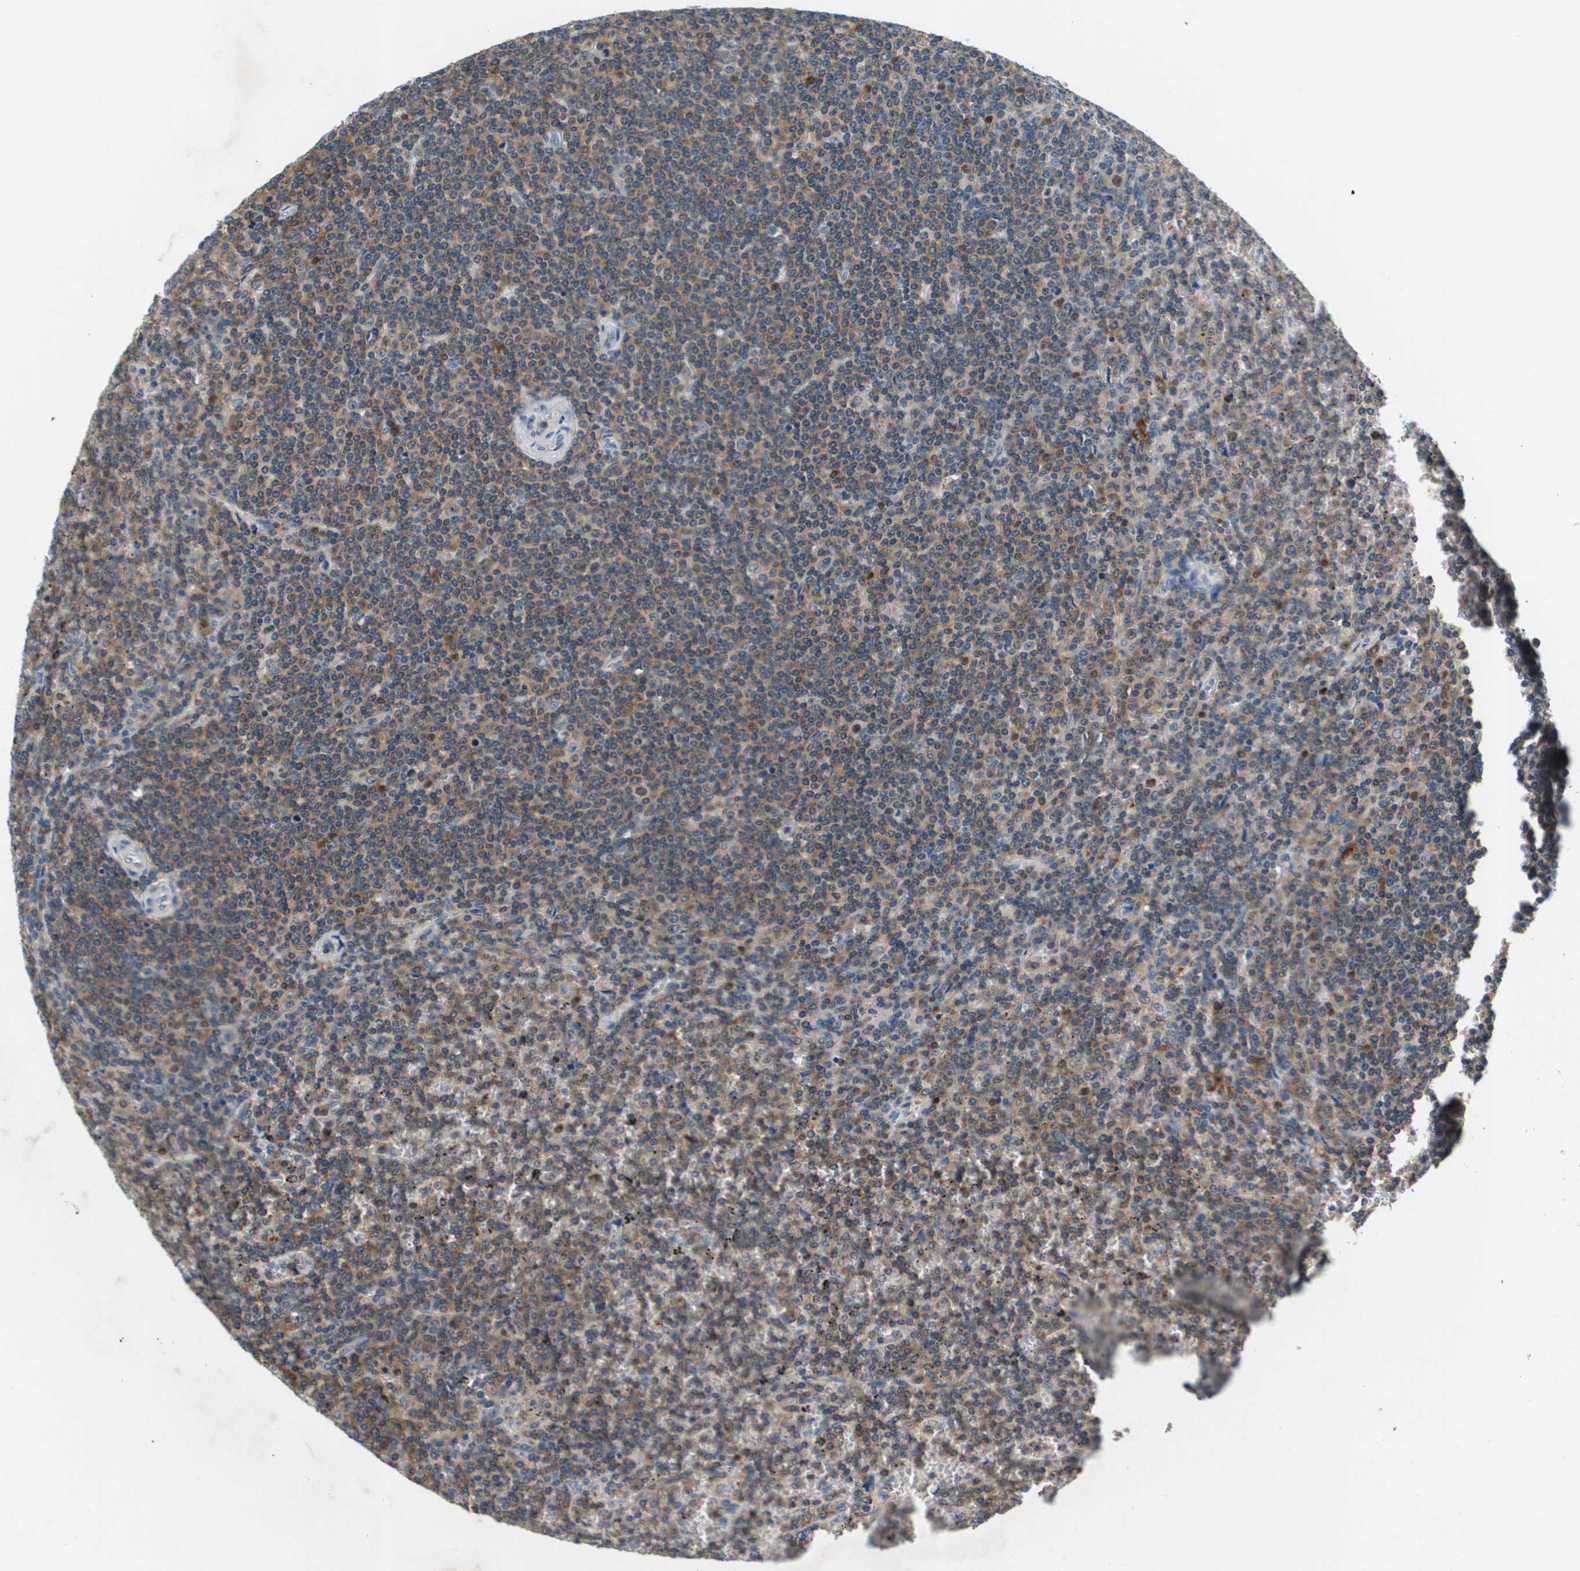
{"staining": {"intensity": "weak", "quantity": ">75%", "location": "cytoplasmic/membranous"}, "tissue": "lymphoma", "cell_type": "Tumor cells", "image_type": "cancer", "snomed": [{"axis": "morphology", "description": "Malignant lymphoma, non-Hodgkin's type, Low grade"}, {"axis": "topography", "description": "Spleen"}], "caption": "Lymphoma tissue exhibits weak cytoplasmic/membranous staining in approximately >75% of tumor cells (brown staining indicates protein expression, while blue staining denotes nuclei).", "gene": "KCNQ5", "patient": {"sex": "female", "age": 19}}